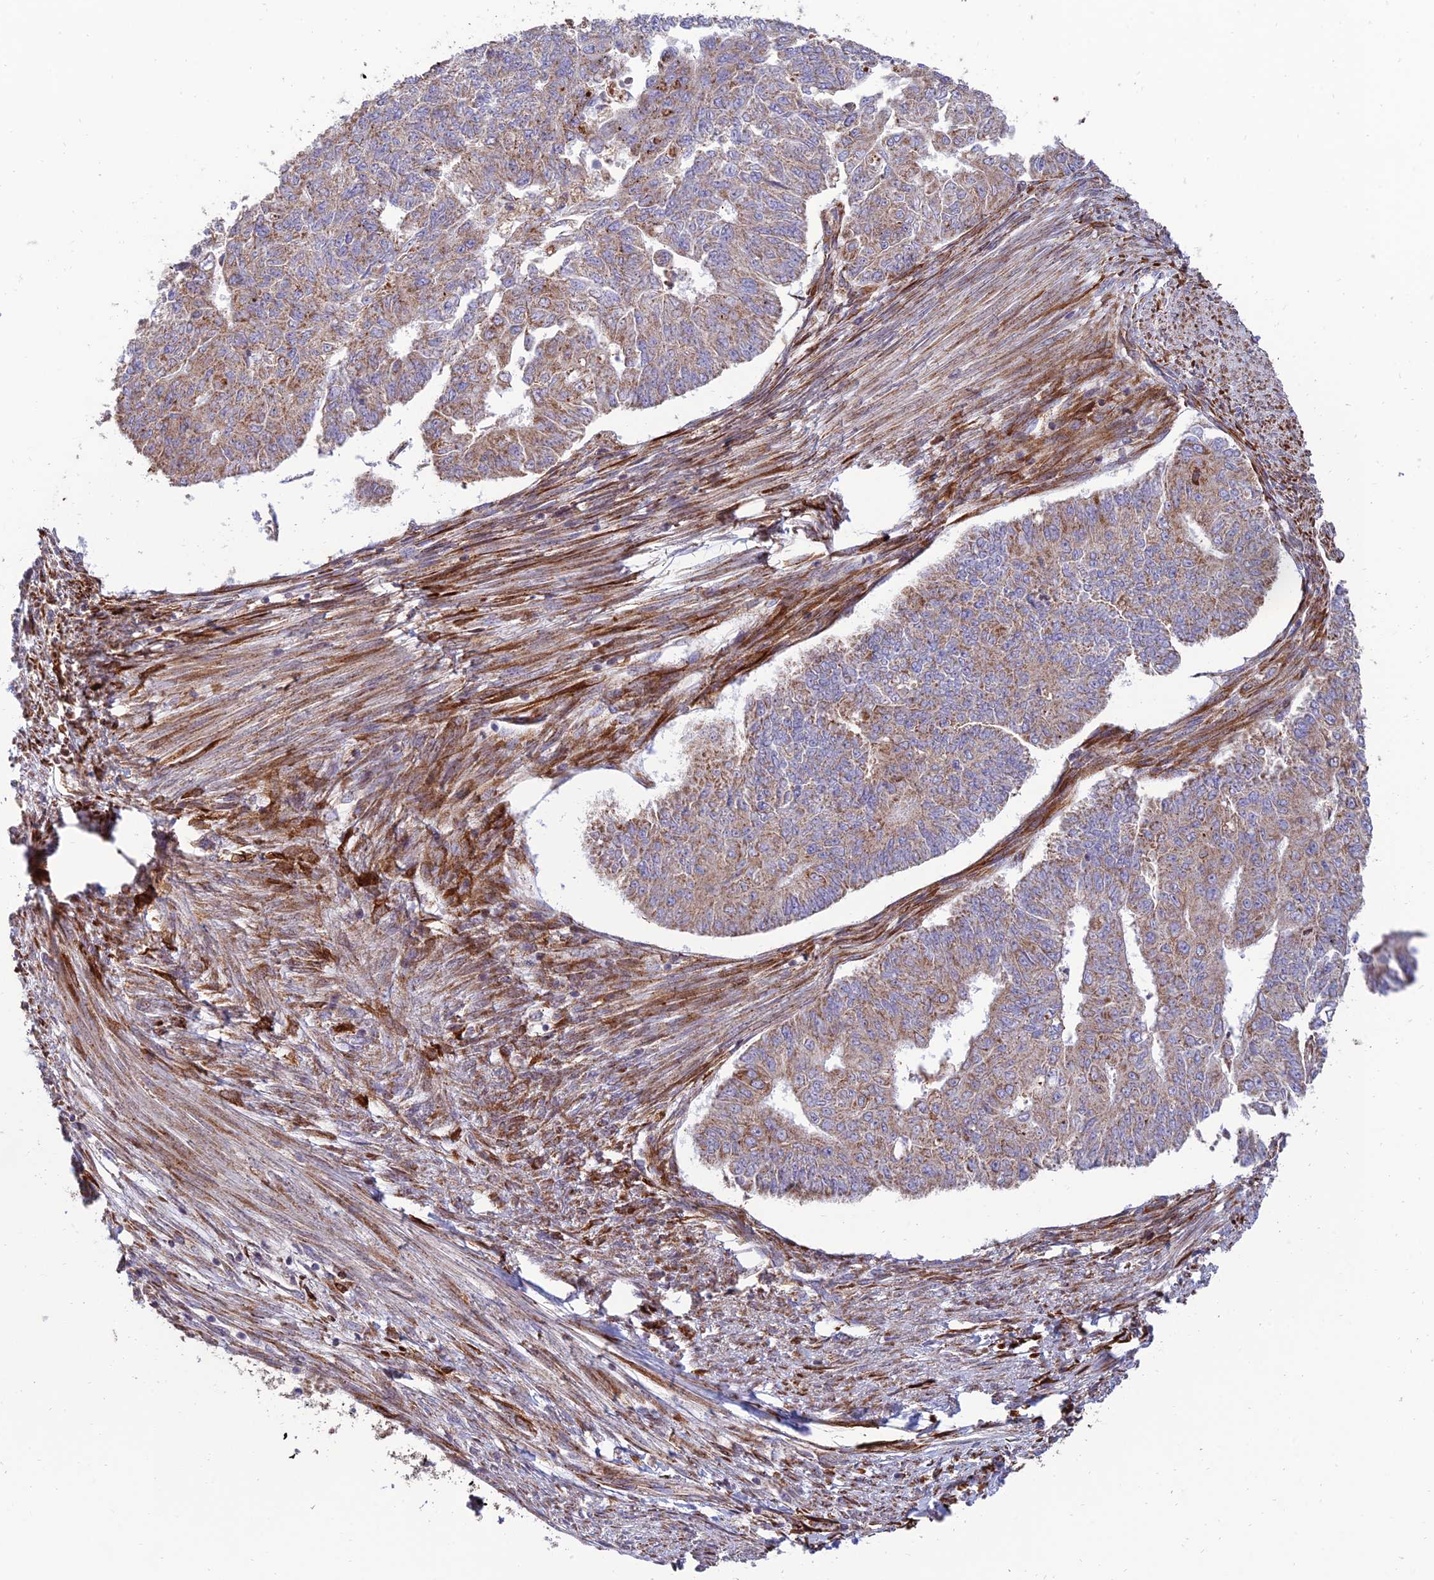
{"staining": {"intensity": "weak", "quantity": ">75%", "location": "cytoplasmic/membranous"}, "tissue": "endometrial cancer", "cell_type": "Tumor cells", "image_type": "cancer", "snomed": [{"axis": "morphology", "description": "Adenocarcinoma, NOS"}, {"axis": "topography", "description": "Endometrium"}], "caption": "Protein staining of endometrial cancer (adenocarcinoma) tissue displays weak cytoplasmic/membranous positivity in about >75% of tumor cells.", "gene": "RCN3", "patient": {"sex": "female", "age": 32}}